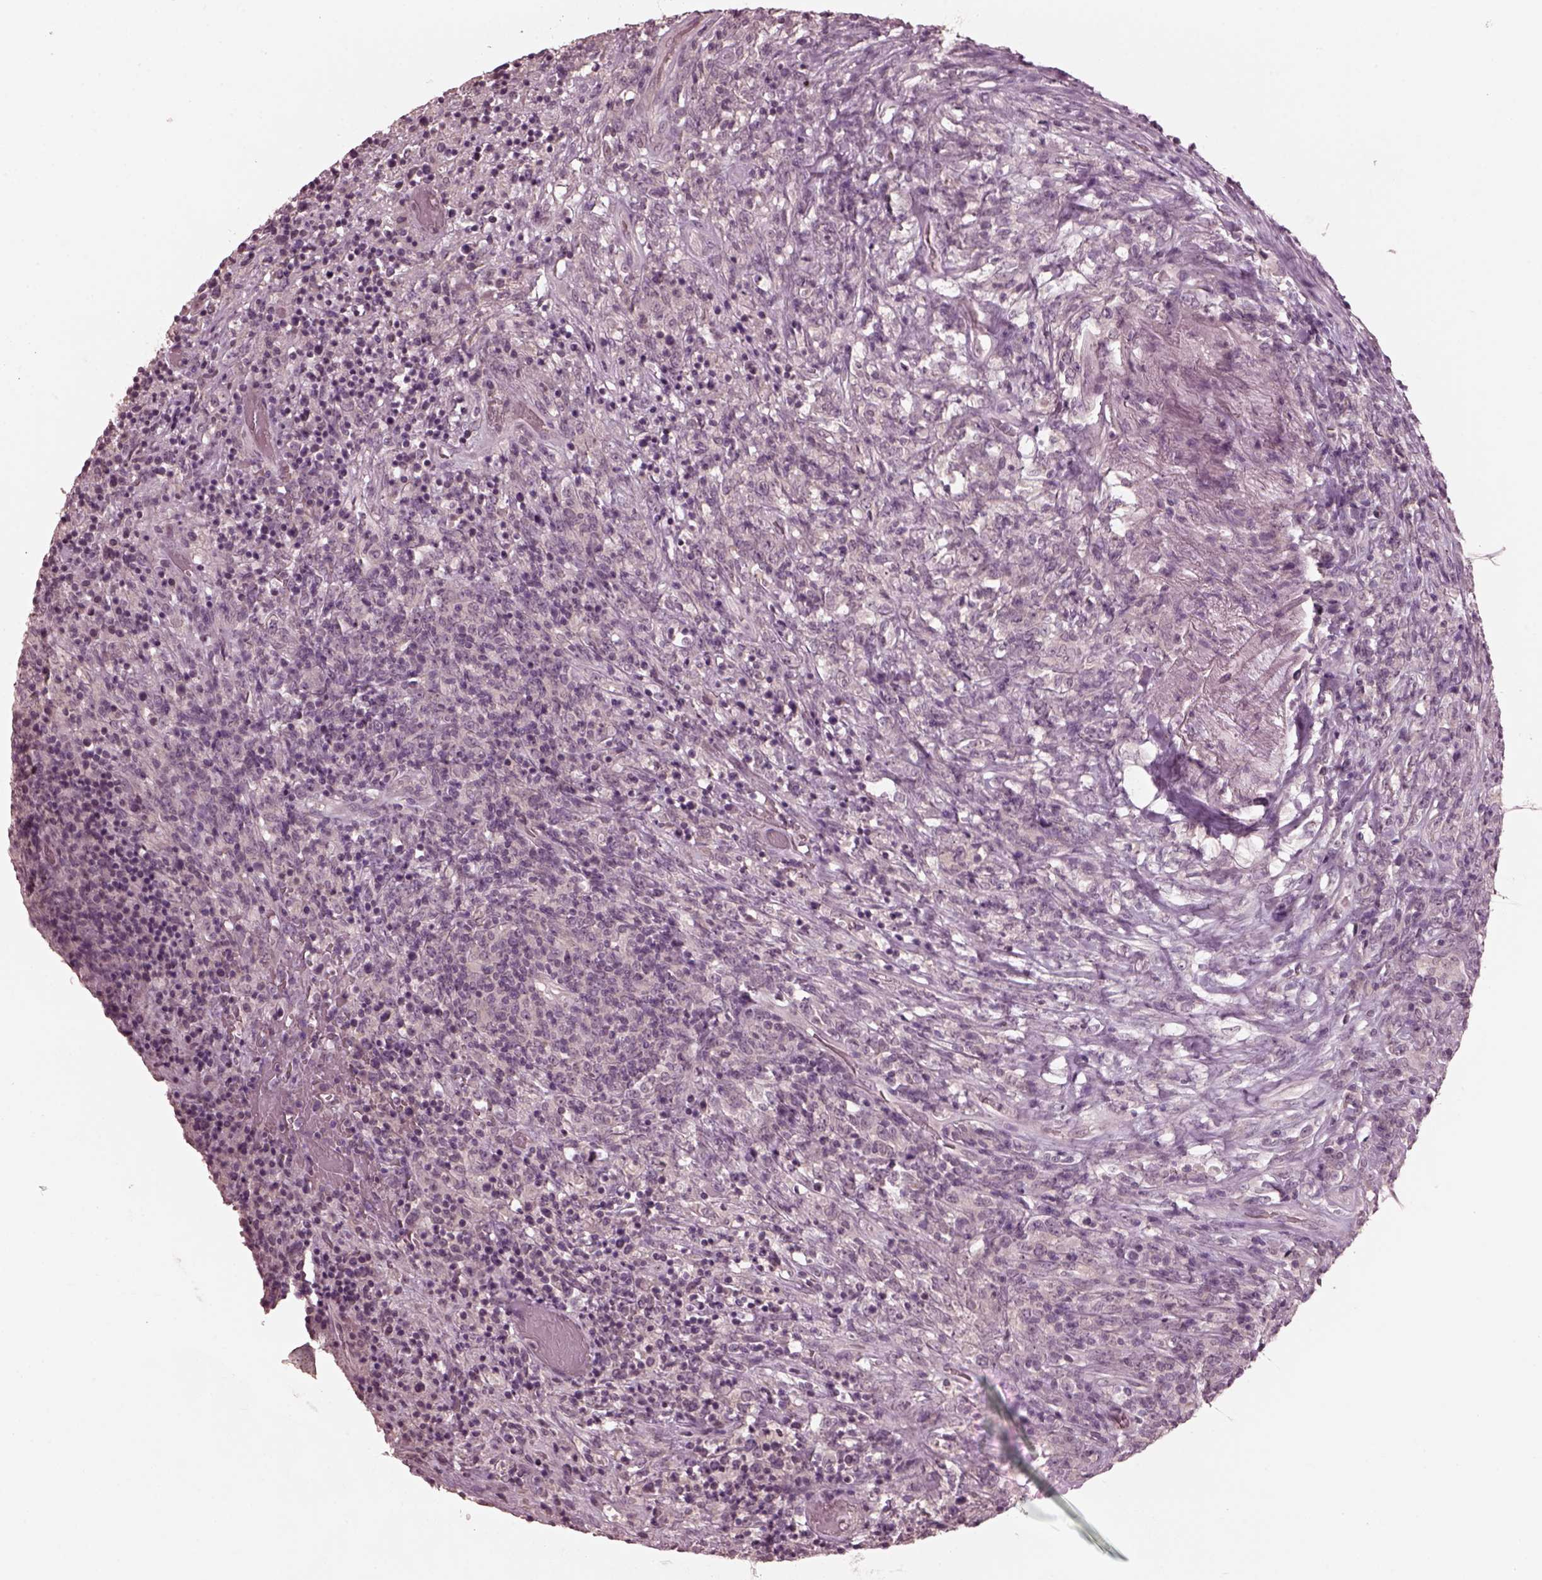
{"staining": {"intensity": "negative", "quantity": "none", "location": "none"}, "tissue": "lymphoma", "cell_type": "Tumor cells", "image_type": "cancer", "snomed": [{"axis": "morphology", "description": "Malignant lymphoma, non-Hodgkin's type, High grade"}, {"axis": "topography", "description": "Lung"}], "caption": "High power microscopy photomicrograph of an immunohistochemistry (IHC) micrograph of lymphoma, revealing no significant expression in tumor cells.", "gene": "RGS7", "patient": {"sex": "male", "age": 79}}